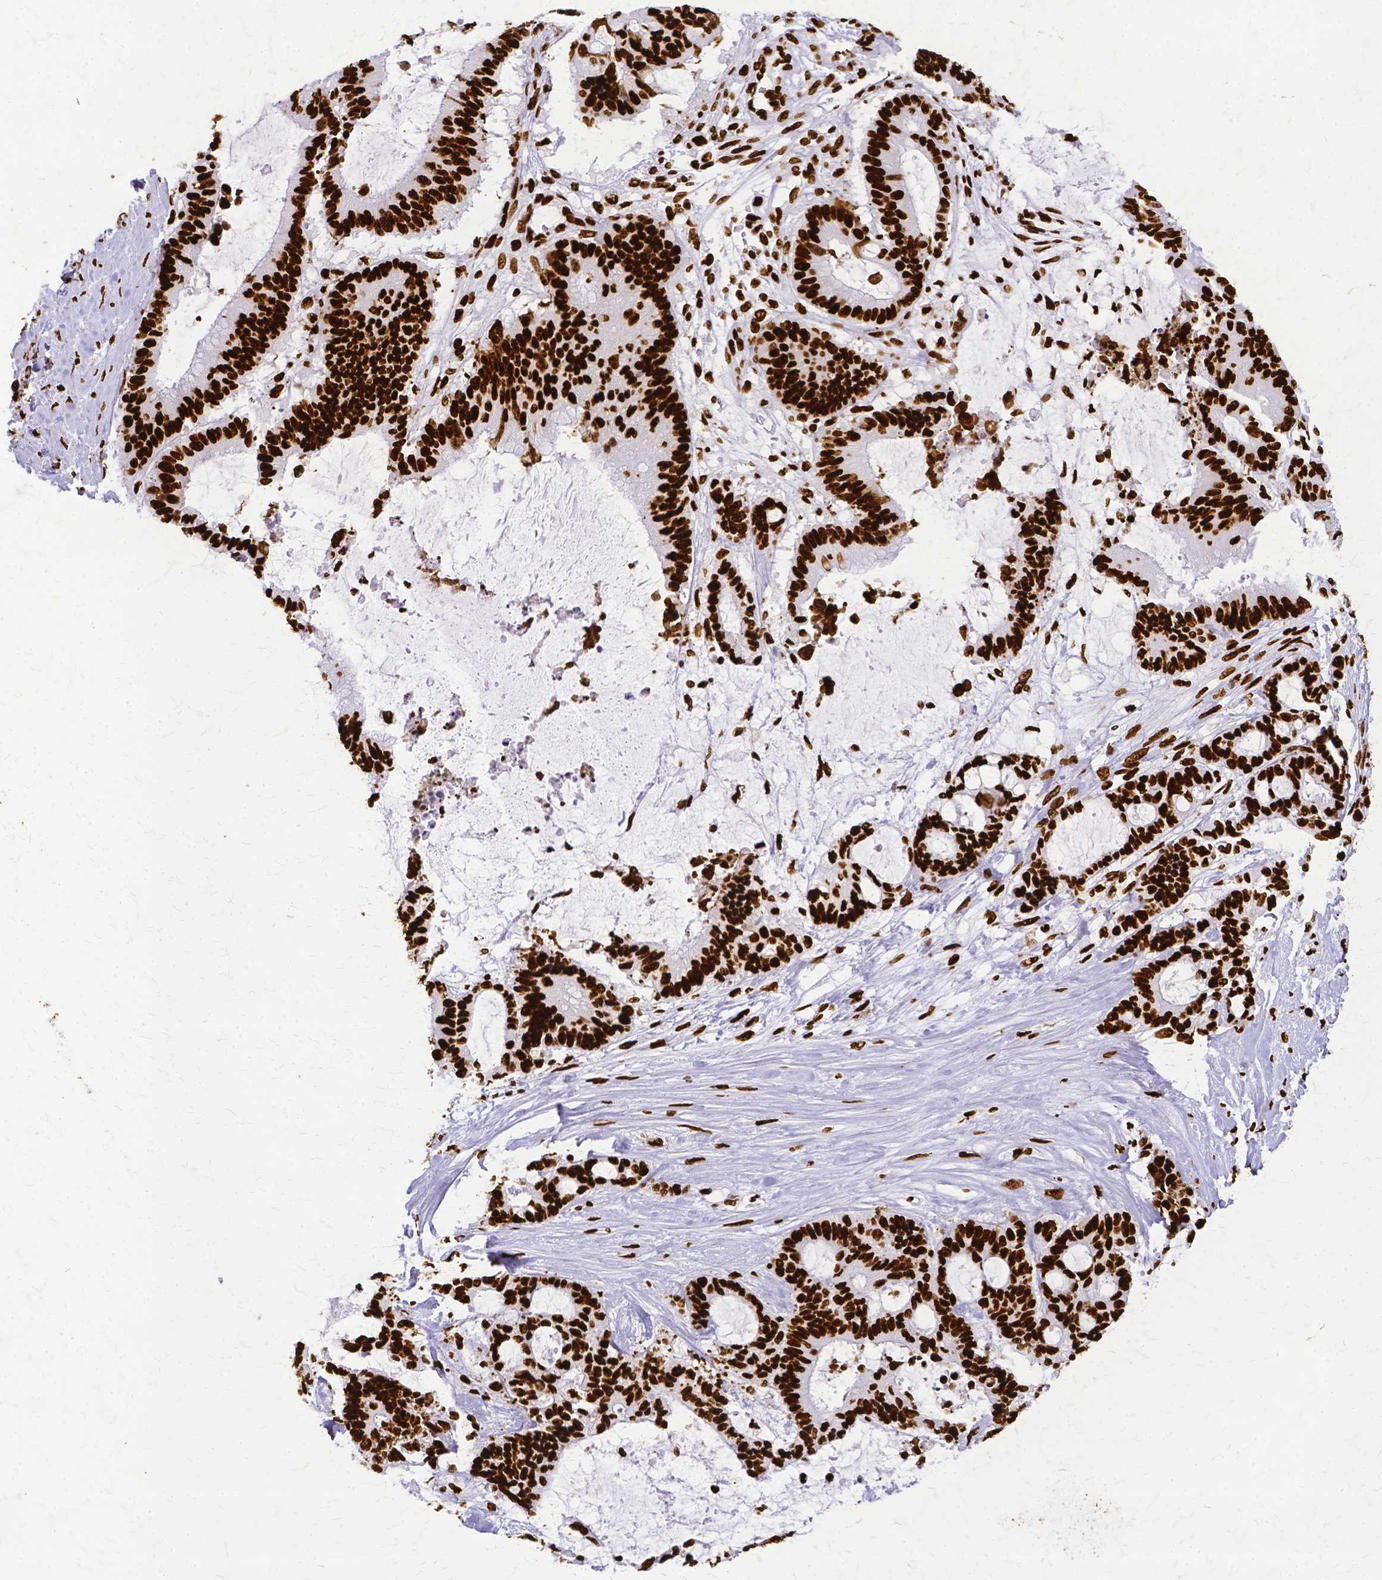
{"staining": {"intensity": "strong", "quantity": ">75%", "location": "nuclear"}, "tissue": "liver cancer", "cell_type": "Tumor cells", "image_type": "cancer", "snomed": [{"axis": "morphology", "description": "Normal tissue, NOS"}, {"axis": "morphology", "description": "Cholangiocarcinoma"}, {"axis": "topography", "description": "Liver"}, {"axis": "topography", "description": "Peripheral nerve tissue"}], "caption": "Liver cancer stained with immunohistochemistry (IHC) displays strong nuclear staining in approximately >75% of tumor cells.", "gene": "SFPQ", "patient": {"sex": "female", "age": 73}}